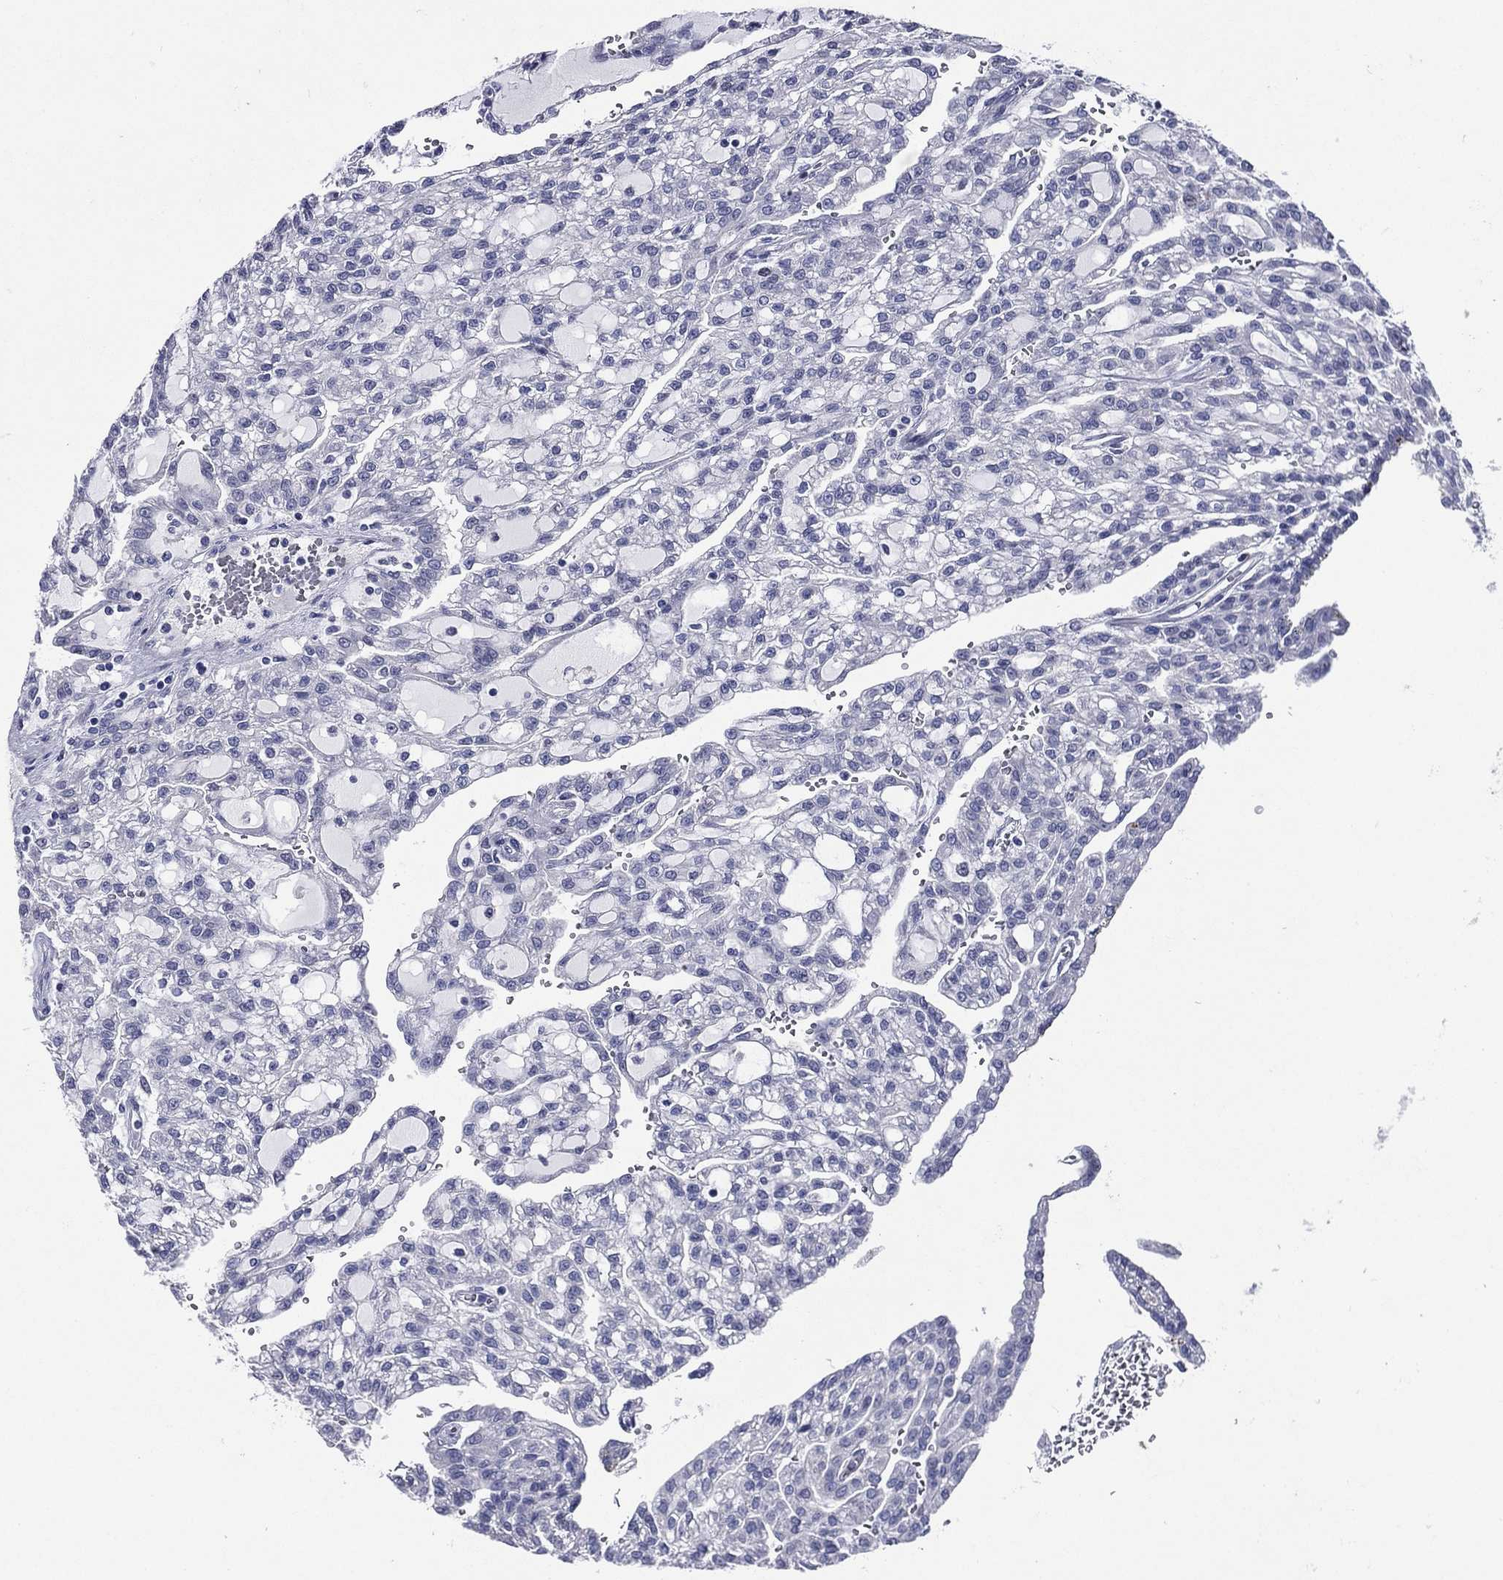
{"staining": {"intensity": "negative", "quantity": "none", "location": "none"}, "tissue": "renal cancer", "cell_type": "Tumor cells", "image_type": "cancer", "snomed": [{"axis": "morphology", "description": "Adenocarcinoma, NOS"}, {"axis": "topography", "description": "Kidney"}], "caption": "This is an immunohistochemistry (IHC) image of human renal cancer (adenocarcinoma). There is no staining in tumor cells.", "gene": "TGM1", "patient": {"sex": "male", "age": 63}}